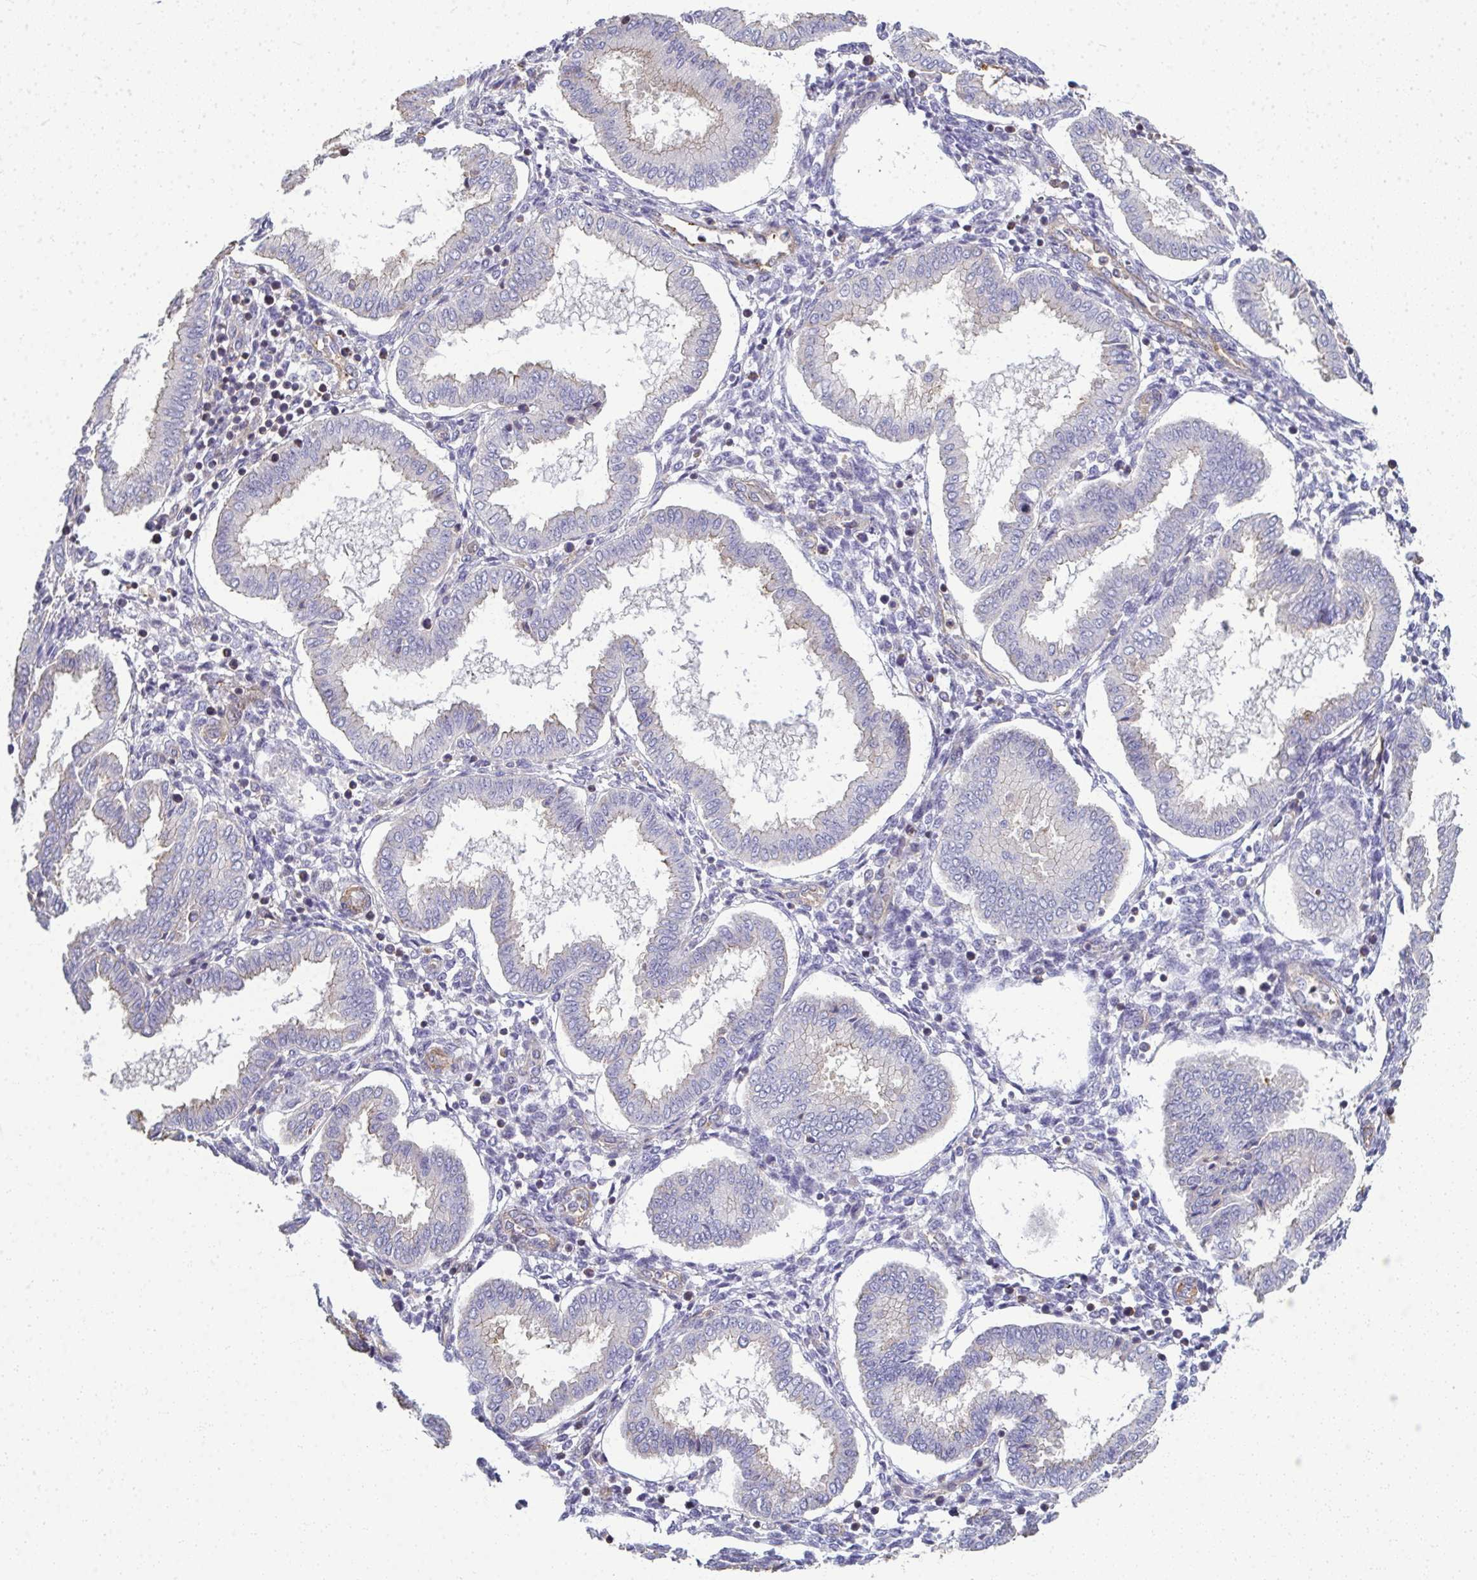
{"staining": {"intensity": "negative", "quantity": "none", "location": "none"}, "tissue": "endometrium", "cell_type": "Cells in endometrial stroma", "image_type": "normal", "snomed": [{"axis": "morphology", "description": "Normal tissue, NOS"}, {"axis": "topography", "description": "Endometrium"}], "caption": "Cells in endometrial stroma are negative for protein expression in normal human endometrium. (Stains: DAB (3,3'-diaminobenzidine) IHC with hematoxylin counter stain, Microscopy: brightfield microscopy at high magnification).", "gene": "MYL1", "patient": {"sex": "female", "age": 24}}